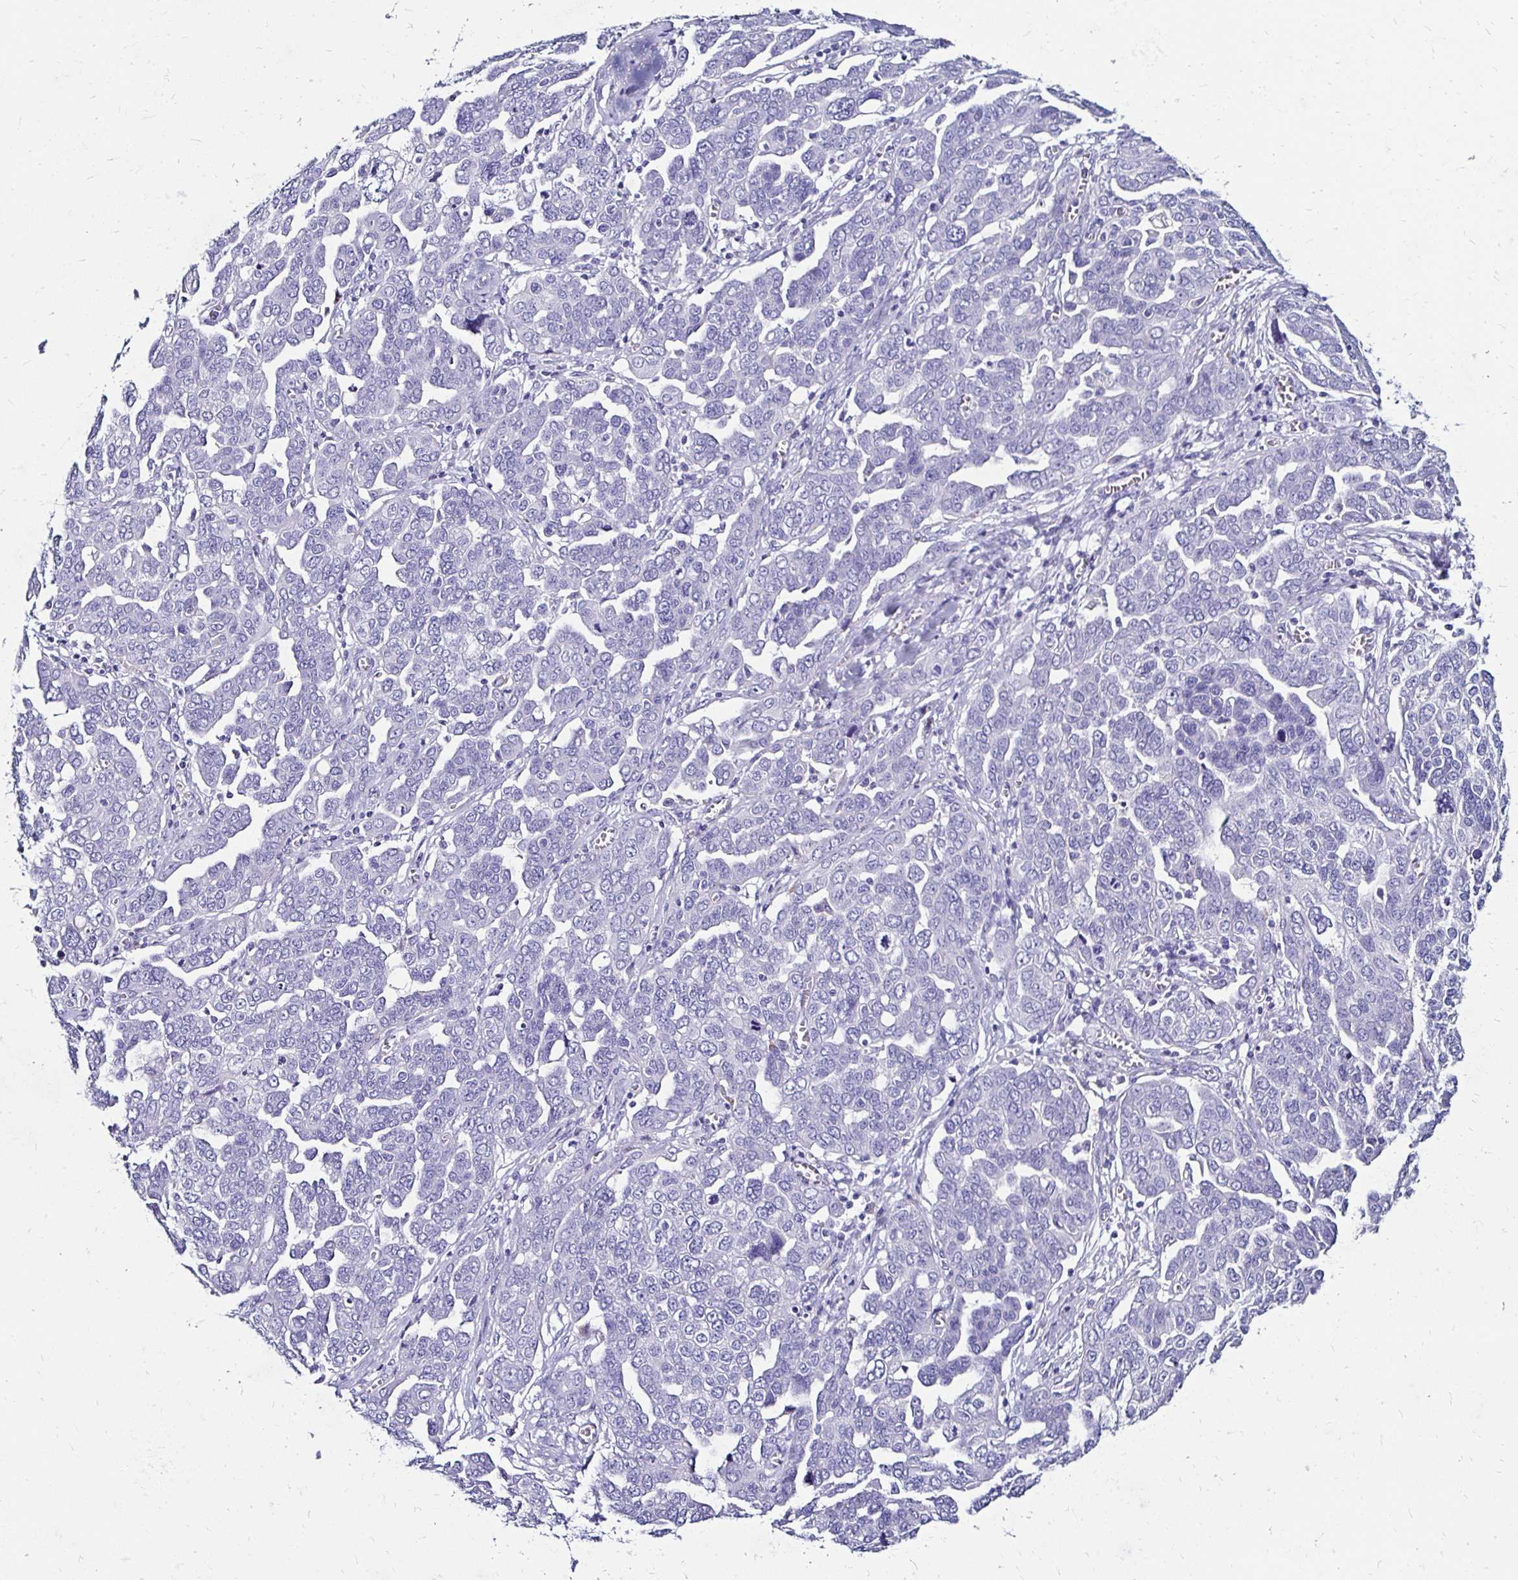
{"staining": {"intensity": "negative", "quantity": "none", "location": "none"}, "tissue": "ovarian cancer", "cell_type": "Tumor cells", "image_type": "cancer", "snomed": [{"axis": "morphology", "description": "Cystadenocarcinoma, serous, NOS"}, {"axis": "topography", "description": "Ovary"}], "caption": "Photomicrograph shows no significant protein expression in tumor cells of ovarian cancer (serous cystadenocarcinoma).", "gene": "KCNT1", "patient": {"sex": "female", "age": 59}}